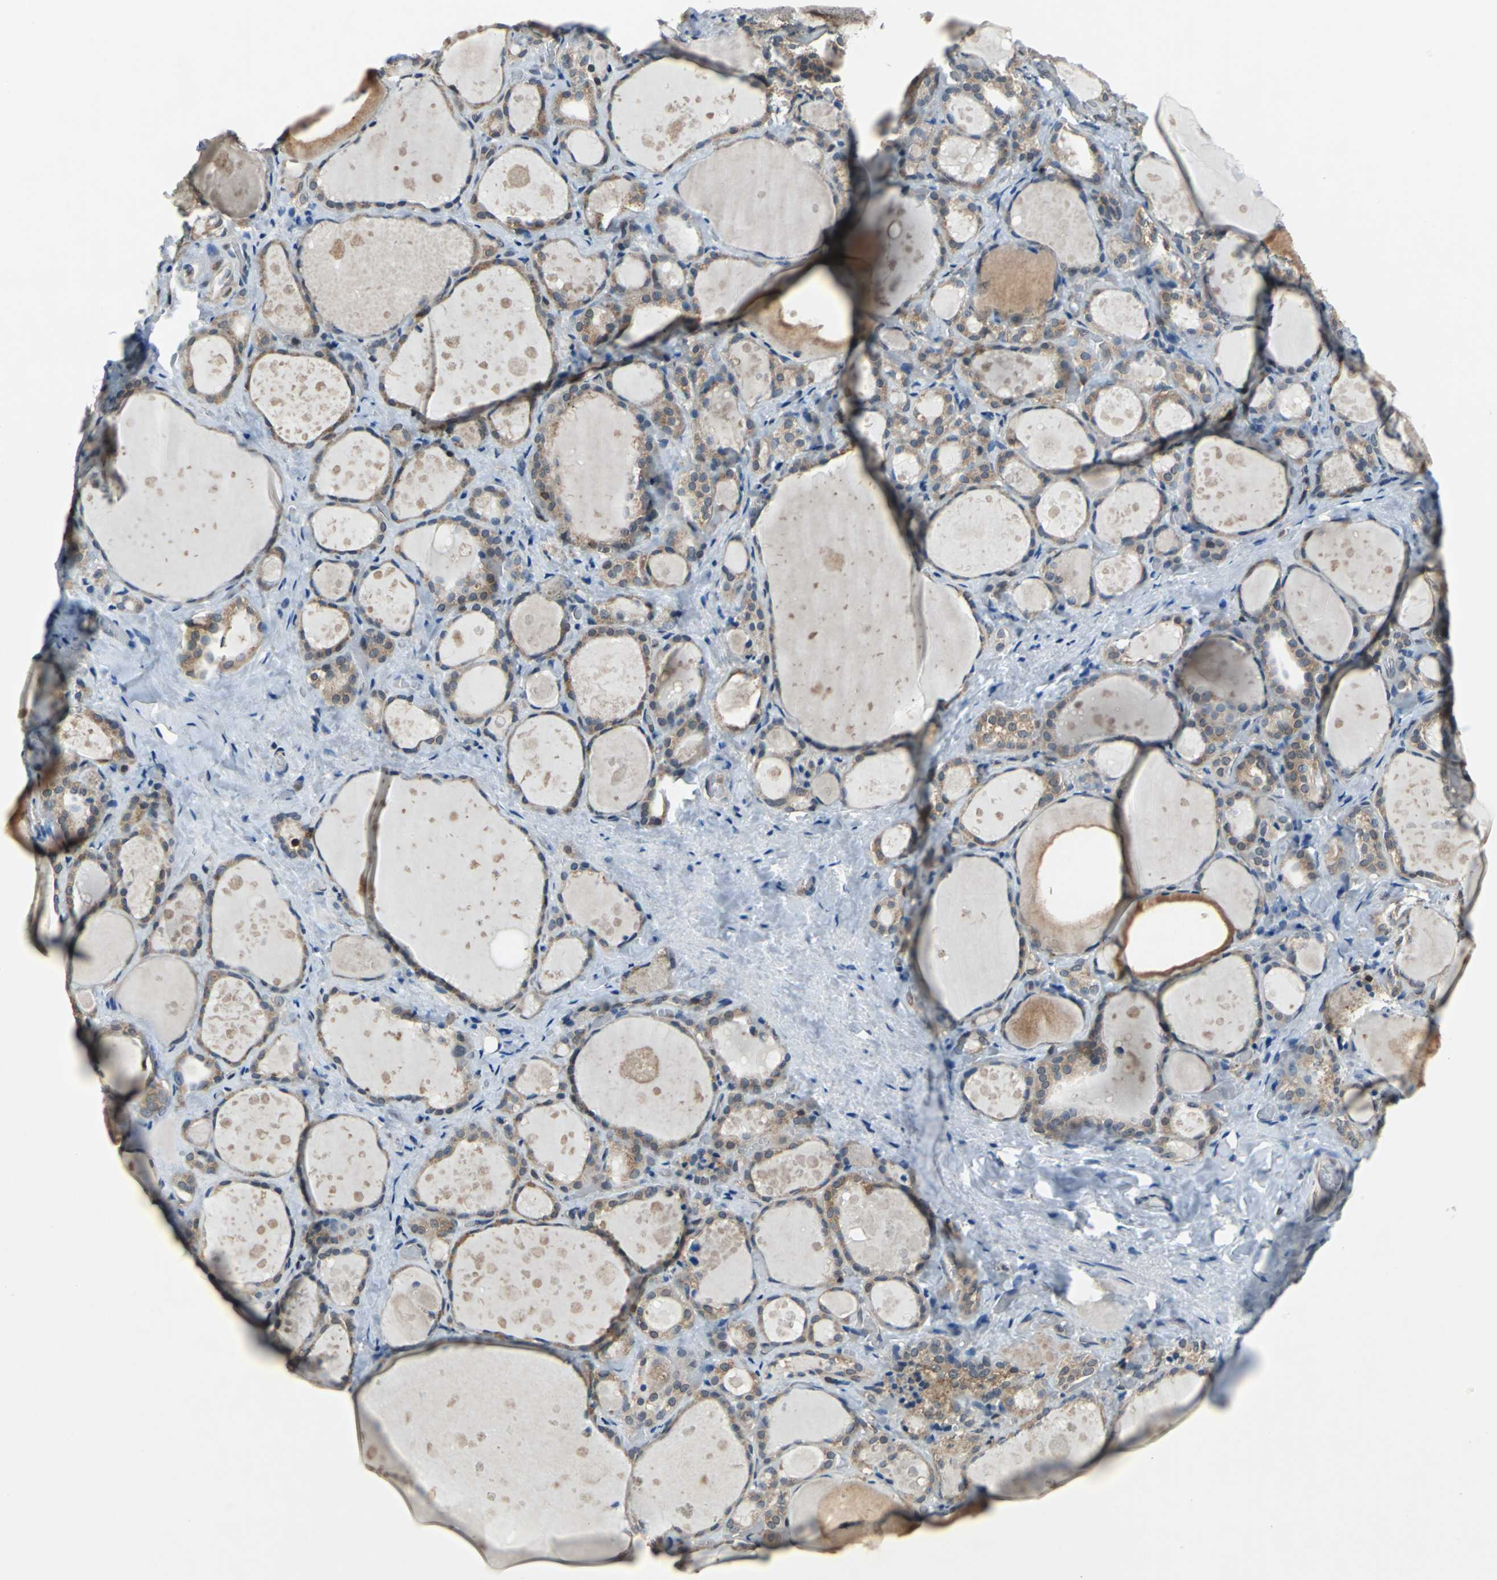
{"staining": {"intensity": "moderate", "quantity": "25%-75%", "location": "cytoplasmic/membranous"}, "tissue": "thyroid gland", "cell_type": "Glandular cells", "image_type": "normal", "snomed": [{"axis": "morphology", "description": "Normal tissue, NOS"}, {"axis": "topography", "description": "Thyroid gland"}], "caption": "Immunohistochemistry (DAB) staining of benign thyroid gland displays moderate cytoplasmic/membranous protein positivity in approximately 25%-75% of glandular cells. Using DAB (brown) and hematoxylin (blue) stains, captured at high magnification using brightfield microscopy.", "gene": "PSME1", "patient": {"sex": "female", "age": 75}}